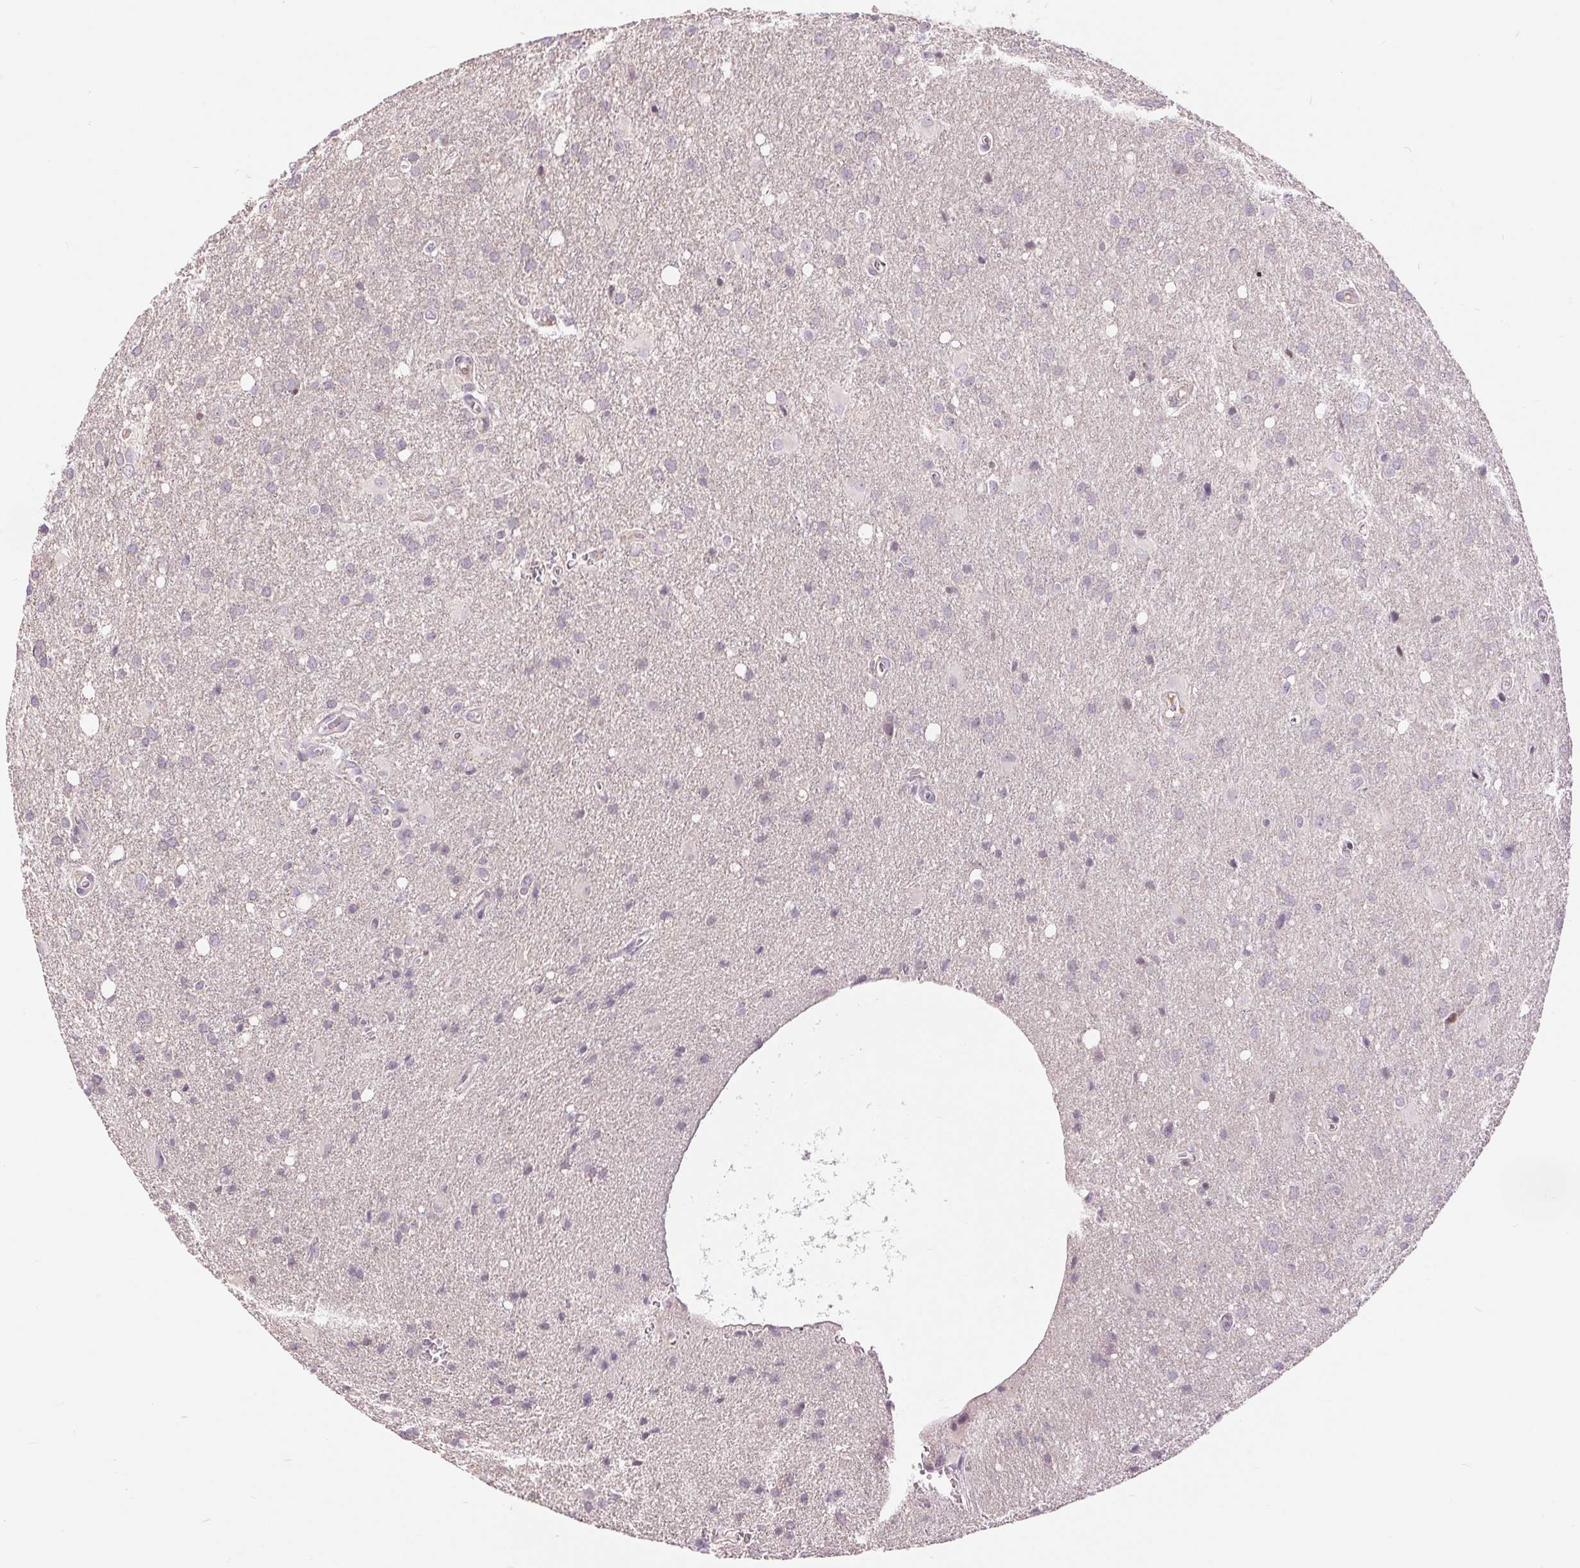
{"staining": {"intensity": "negative", "quantity": "none", "location": "none"}, "tissue": "glioma", "cell_type": "Tumor cells", "image_type": "cancer", "snomed": [{"axis": "morphology", "description": "Glioma, malignant, Low grade"}, {"axis": "topography", "description": "Brain"}], "caption": "This histopathology image is of glioma stained with IHC to label a protein in brown with the nuclei are counter-stained blue. There is no positivity in tumor cells.", "gene": "FXYD4", "patient": {"sex": "male", "age": 66}}